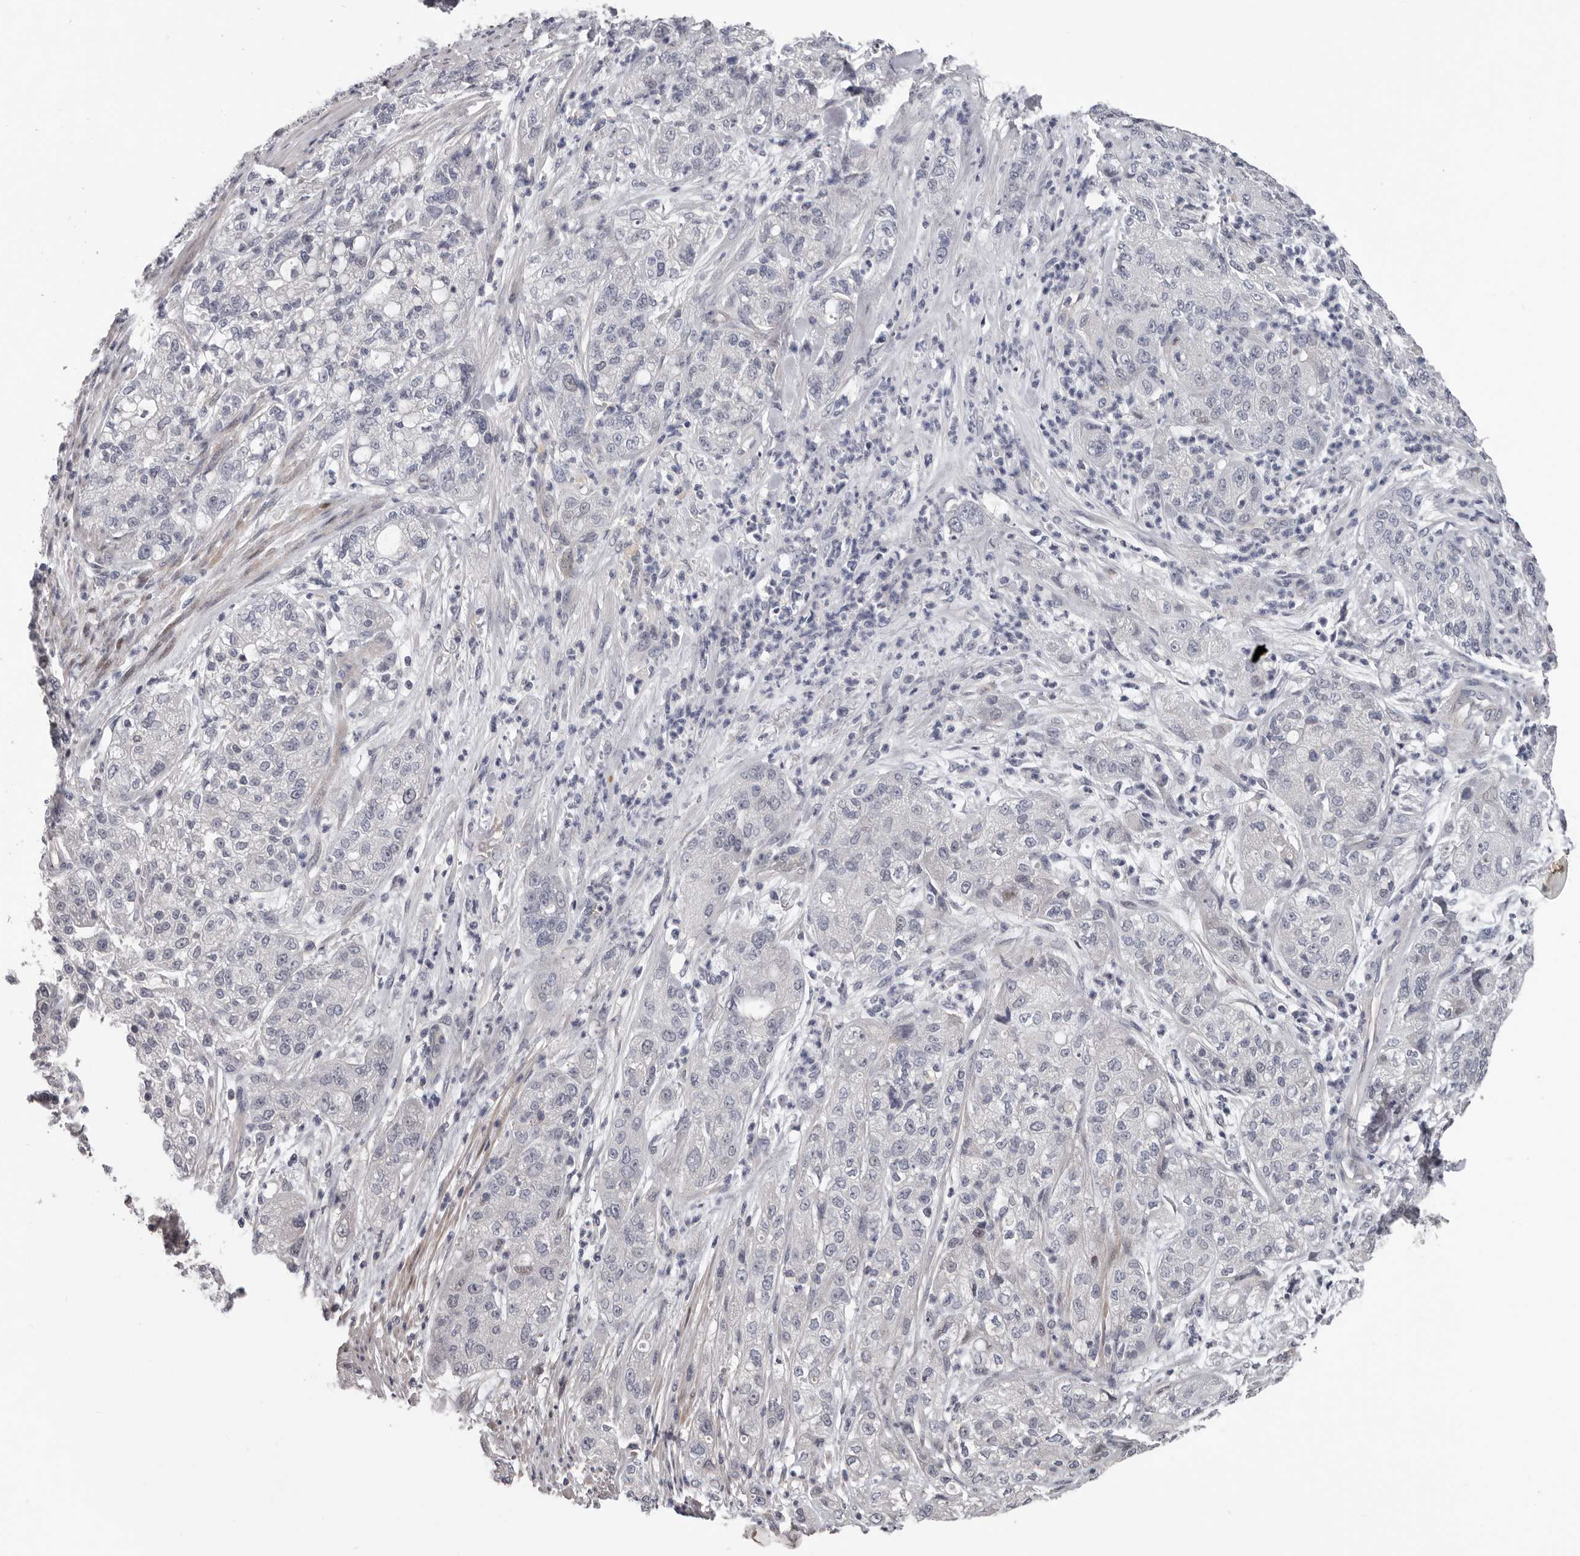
{"staining": {"intensity": "negative", "quantity": "none", "location": "none"}, "tissue": "pancreatic cancer", "cell_type": "Tumor cells", "image_type": "cancer", "snomed": [{"axis": "morphology", "description": "Adenocarcinoma, NOS"}, {"axis": "topography", "description": "Pancreas"}], "caption": "A micrograph of pancreatic cancer stained for a protein demonstrates no brown staining in tumor cells.", "gene": "RNF217", "patient": {"sex": "female", "age": 78}}